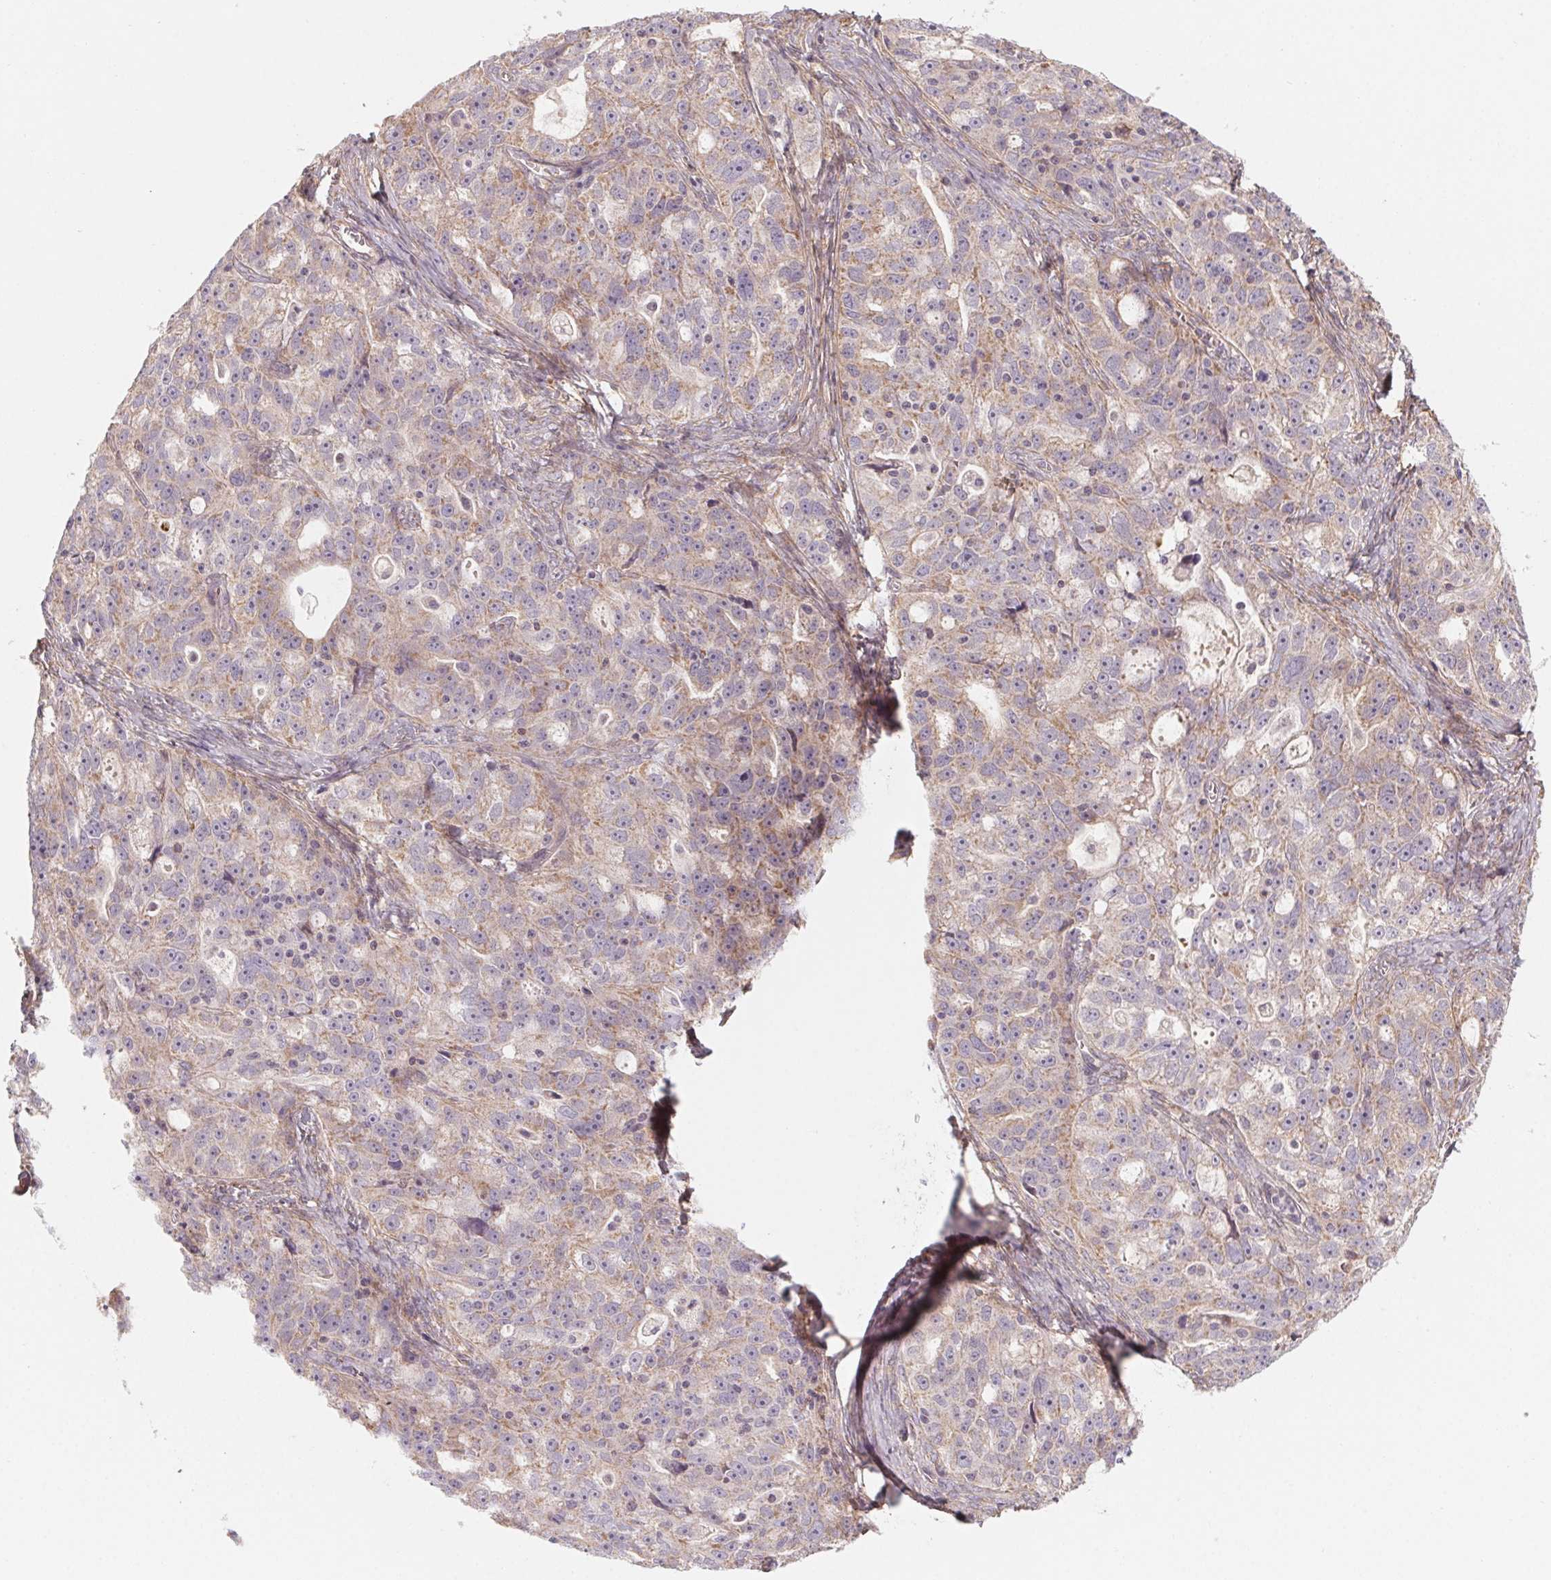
{"staining": {"intensity": "weak", "quantity": "25%-75%", "location": "cytoplasmic/membranous"}, "tissue": "ovarian cancer", "cell_type": "Tumor cells", "image_type": "cancer", "snomed": [{"axis": "morphology", "description": "Cystadenocarcinoma, serous, NOS"}, {"axis": "topography", "description": "Ovary"}], "caption": "The histopathology image reveals staining of ovarian cancer (serous cystadenocarcinoma), revealing weak cytoplasmic/membranous protein staining (brown color) within tumor cells.", "gene": "CCDC112", "patient": {"sex": "female", "age": 51}}